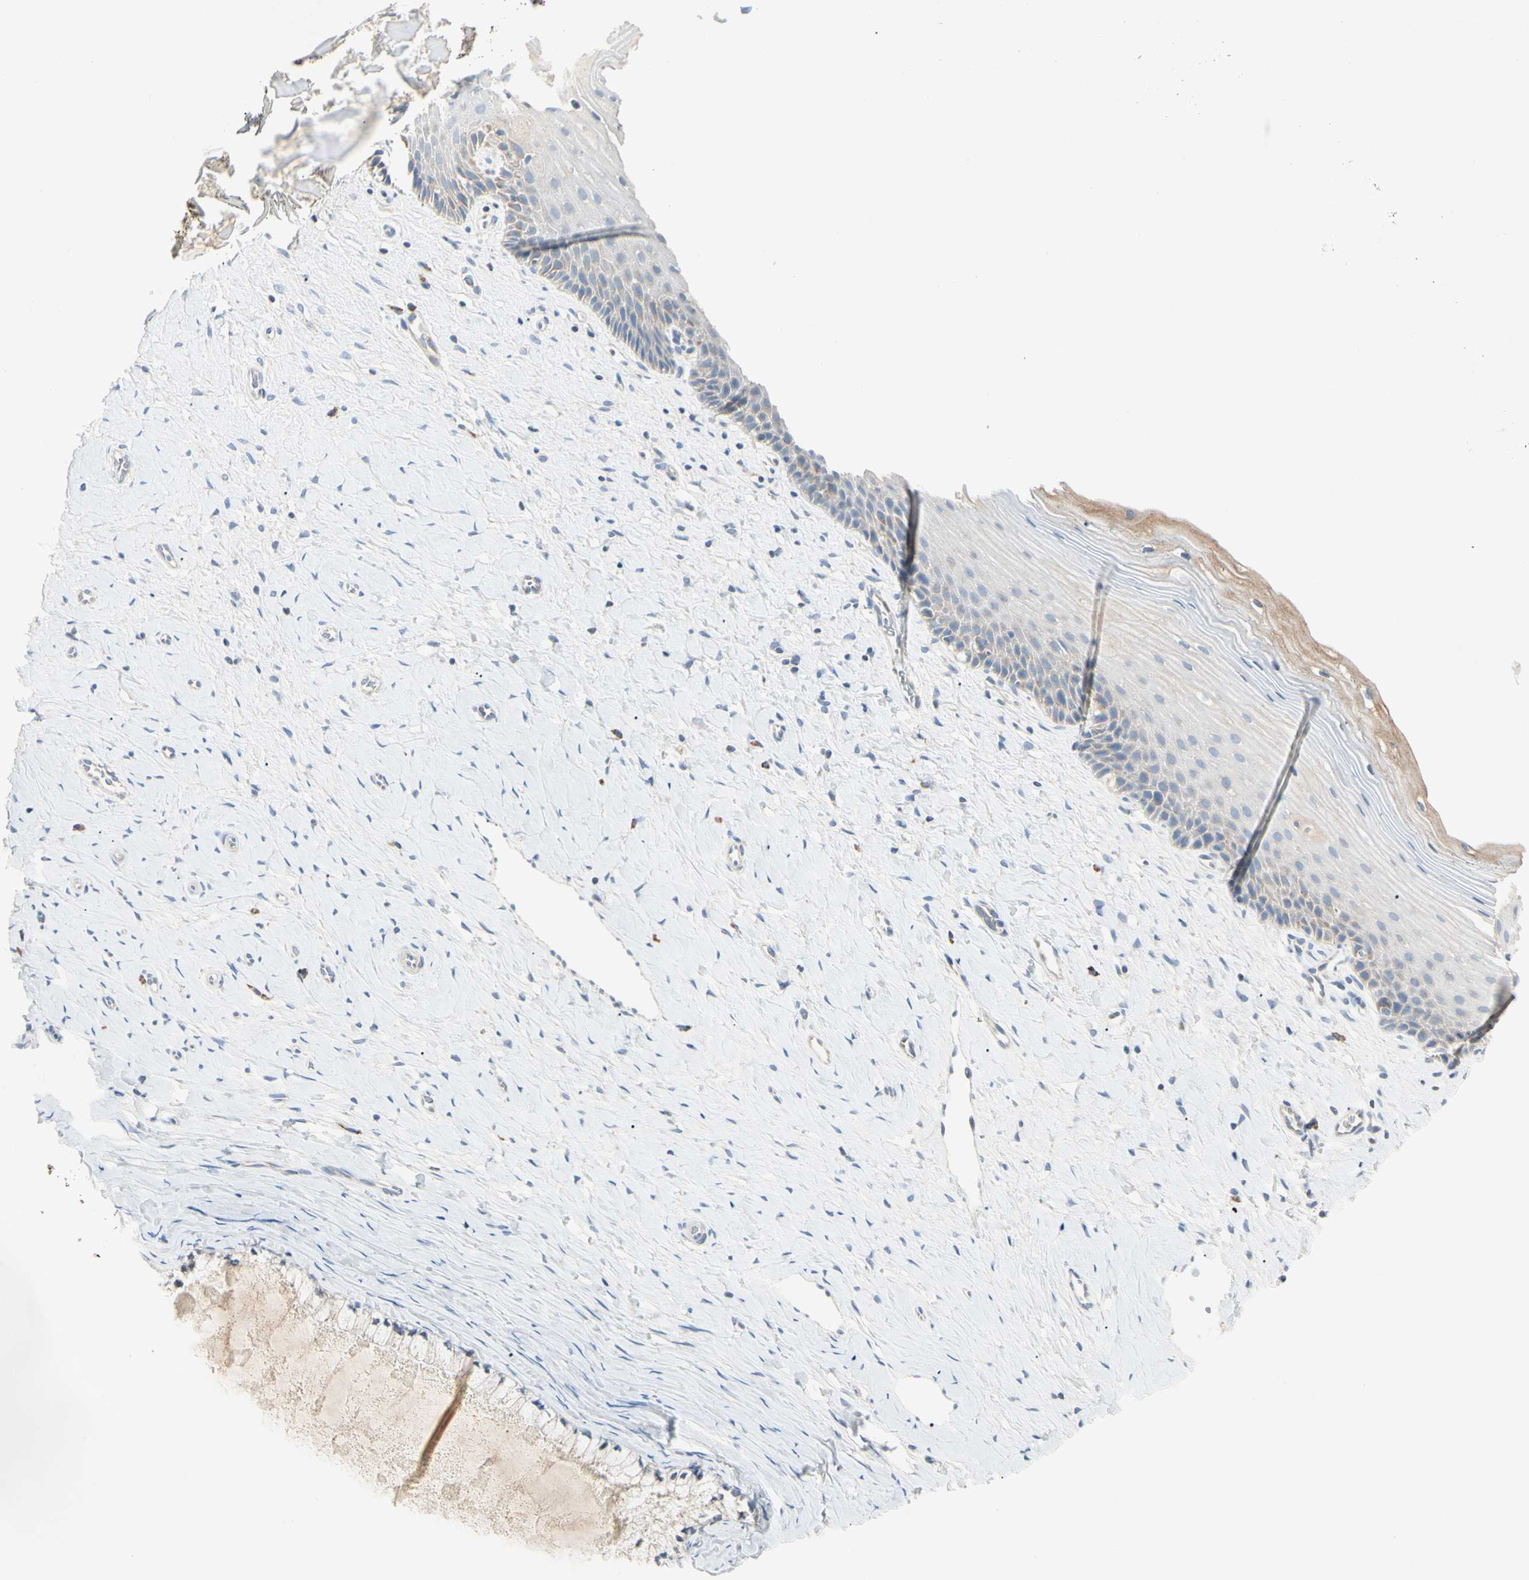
{"staining": {"intensity": "weak", "quantity": "<25%", "location": "cytoplasmic/membranous"}, "tissue": "cervix", "cell_type": "Glandular cells", "image_type": "normal", "snomed": [{"axis": "morphology", "description": "Normal tissue, NOS"}, {"axis": "topography", "description": "Cervix"}], "caption": "There is no significant positivity in glandular cells of cervix. (DAB immunohistochemistry (IHC) visualized using brightfield microscopy, high magnification).", "gene": "ALDH18A1", "patient": {"sex": "female", "age": 39}}